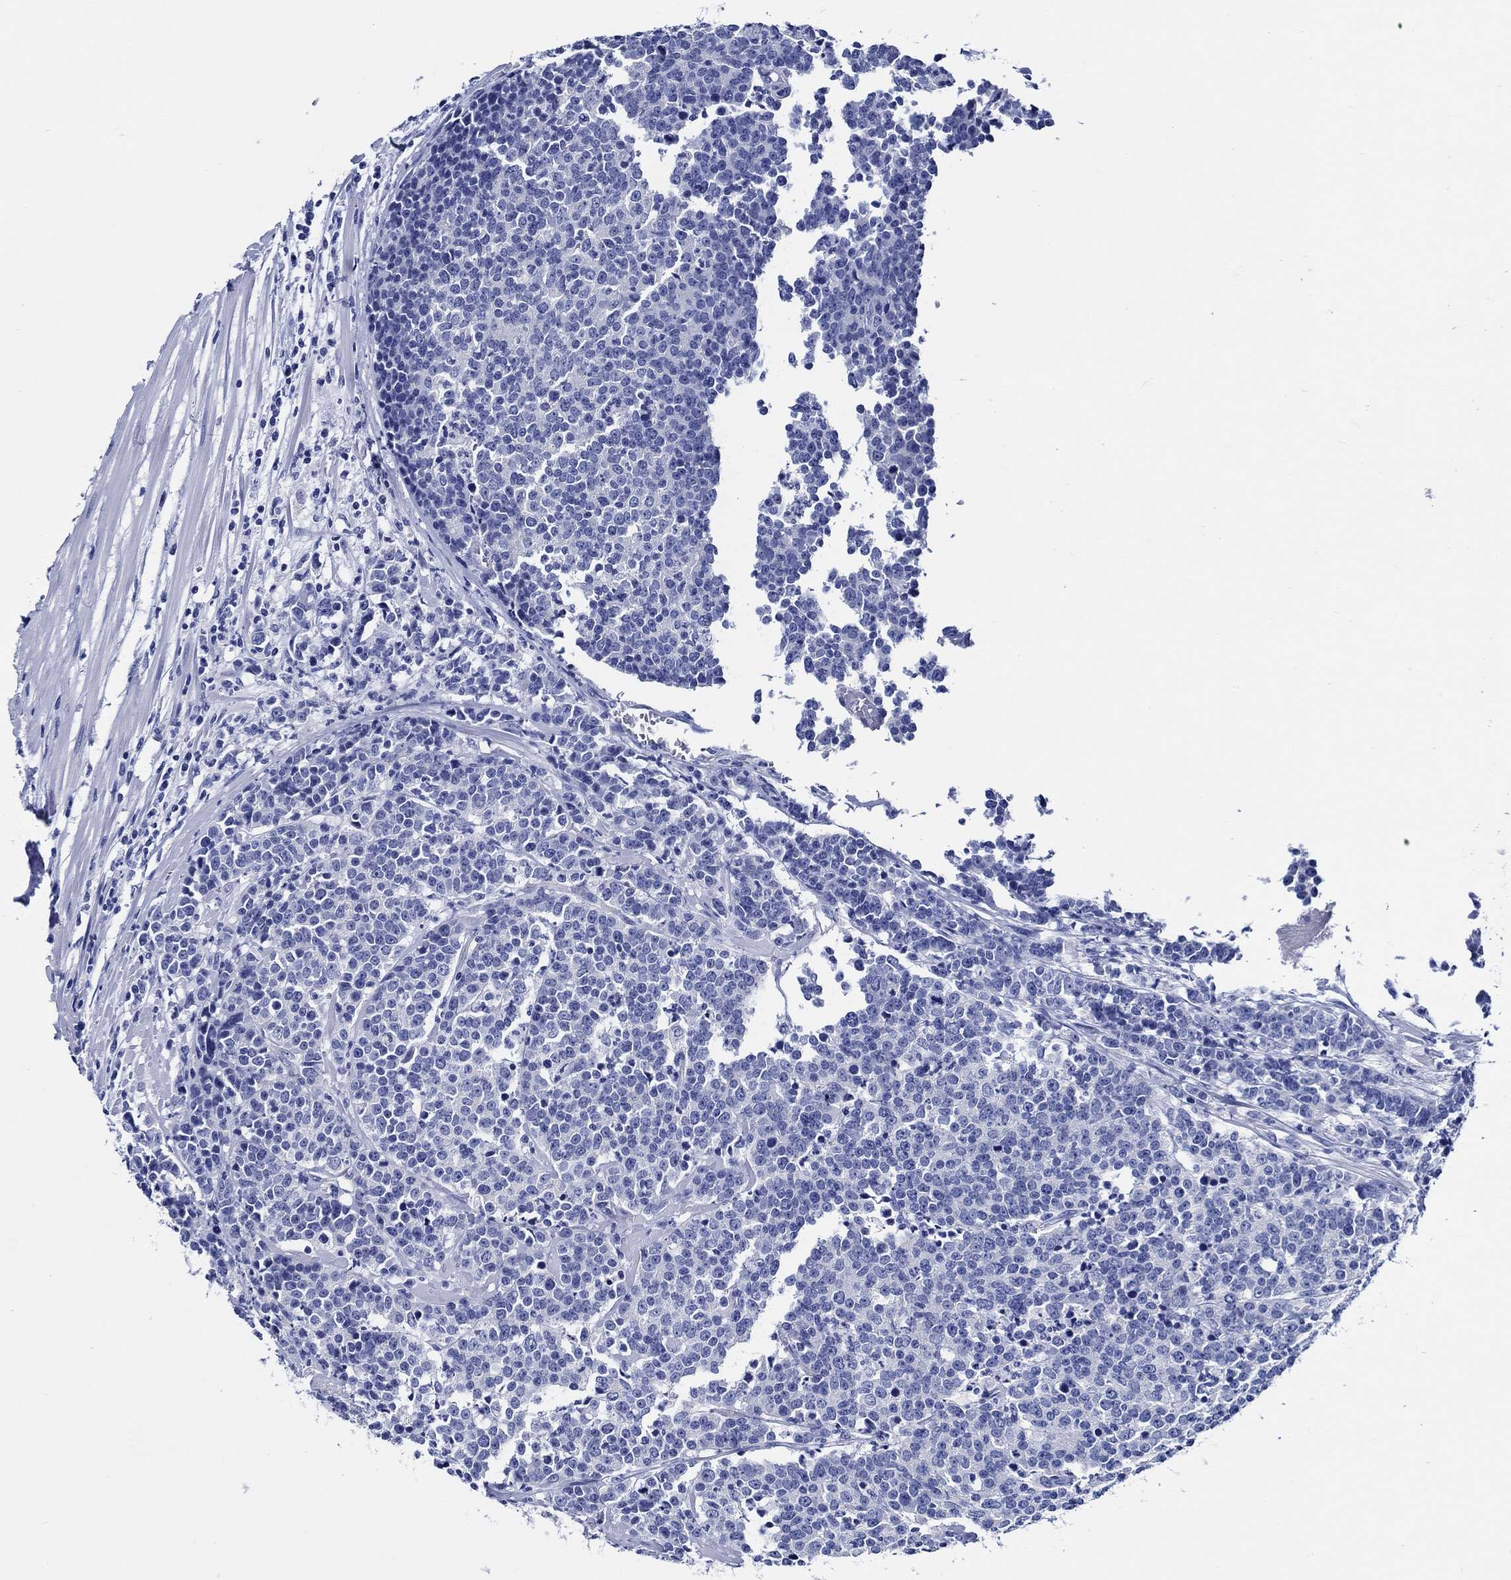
{"staining": {"intensity": "negative", "quantity": "none", "location": "none"}, "tissue": "prostate cancer", "cell_type": "Tumor cells", "image_type": "cancer", "snomed": [{"axis": "morphology", "description": "Adenocarcinoma, NOS"}, {"axis": "topography", "description": "Prostate"}], "caption": "This is an immunohistochemistry (IHC) micrograph of human prostate adenocarcinoma. There is no positivity in tumor cells.", "gene": "WDR62", "patient": {"sex": "male", "age": 67}}